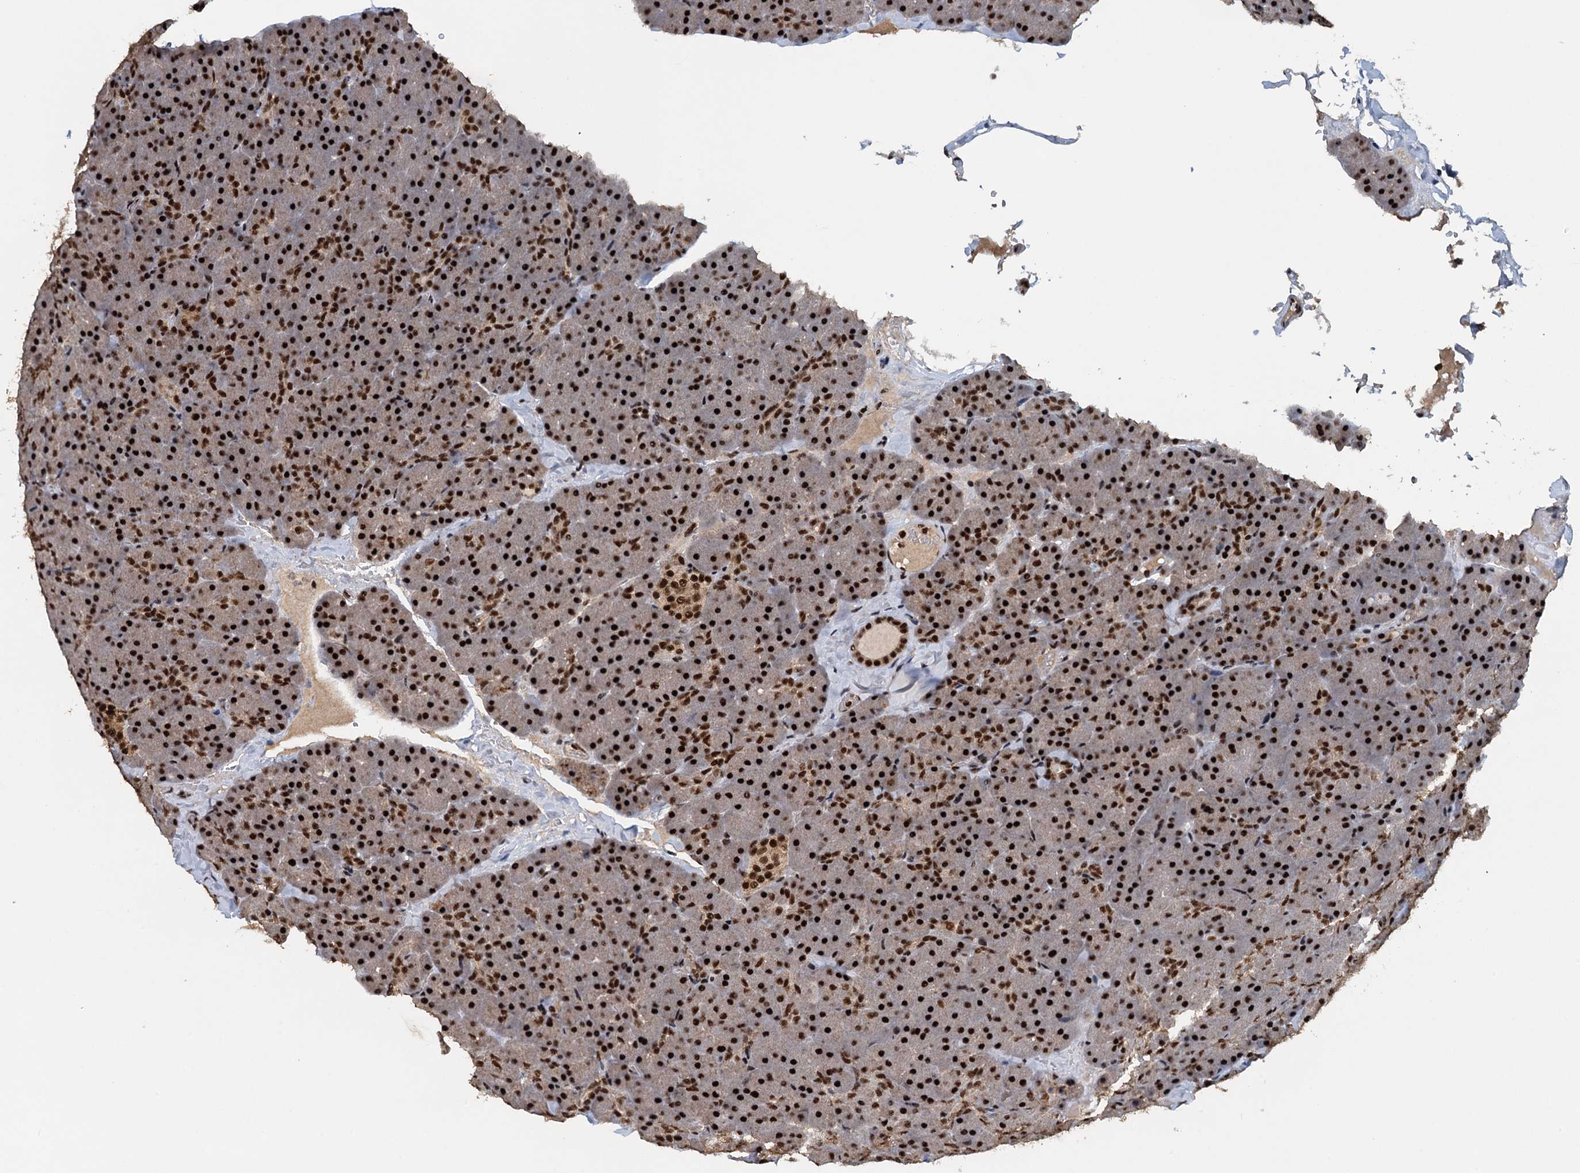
{"staining": {"intensity": "strong", "quantity": ">75%", "location": "nuclear"}, "tissue": "pancreas", "cell_type": "Exocrine glandular cells", "image_type": "normal", "snomed": [{"axis": "morphology", "description": "Normal tissue, NOS"}, {"axis": "topography", "description": "Pancreas"}], "caption": "An IHC histopathology image of benign tissue is shown. Protein staining in brown shows strong nuclear positivity in pancreas within exocrine glandular cells.", "gene": "ZC3H18", "patient": {"sex": "male", "age": 36}}